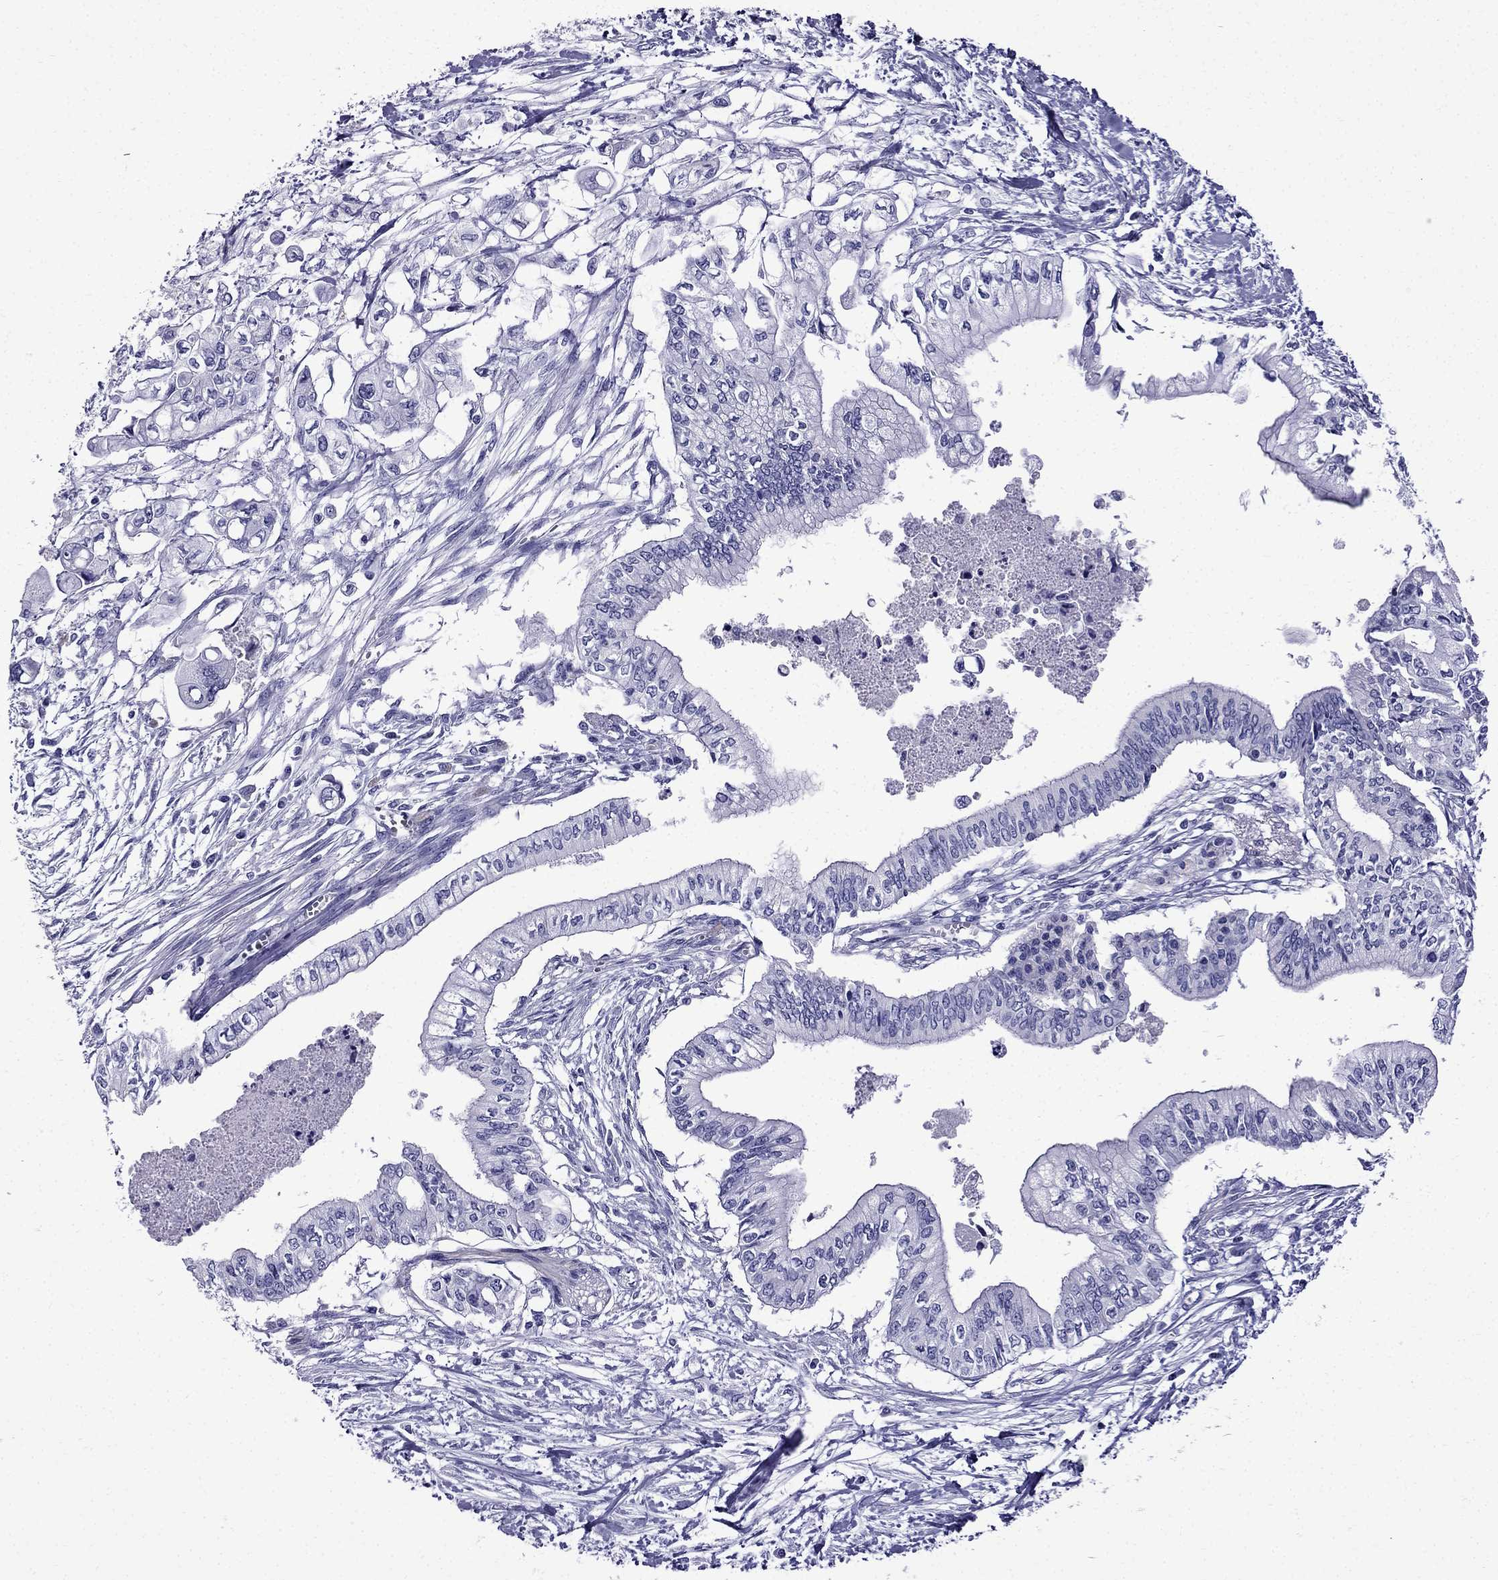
{"staining": {"intensity": "negative", "quantity": "none", "location": "none"}, "tissue": "pancreatic cancer", "cell_type": "Tumor cells", "image_type": "cancer", "snomed": [{"axis": "morphology", "description": "Adenocarcinoma, NOS"}, {"axis": "topography", "description": "Pancreas"}], "caption": "There is no significant expression in tumor cells of adenocarcinoma (pancreatic). The staining was performed using DAB to visualize the protein expression in brown, while the nuclei were stained in blue with hematoxylin (Magnification: 20x).", "gene": "ERC2", "patient": {"sex": "female", "age": 61}}